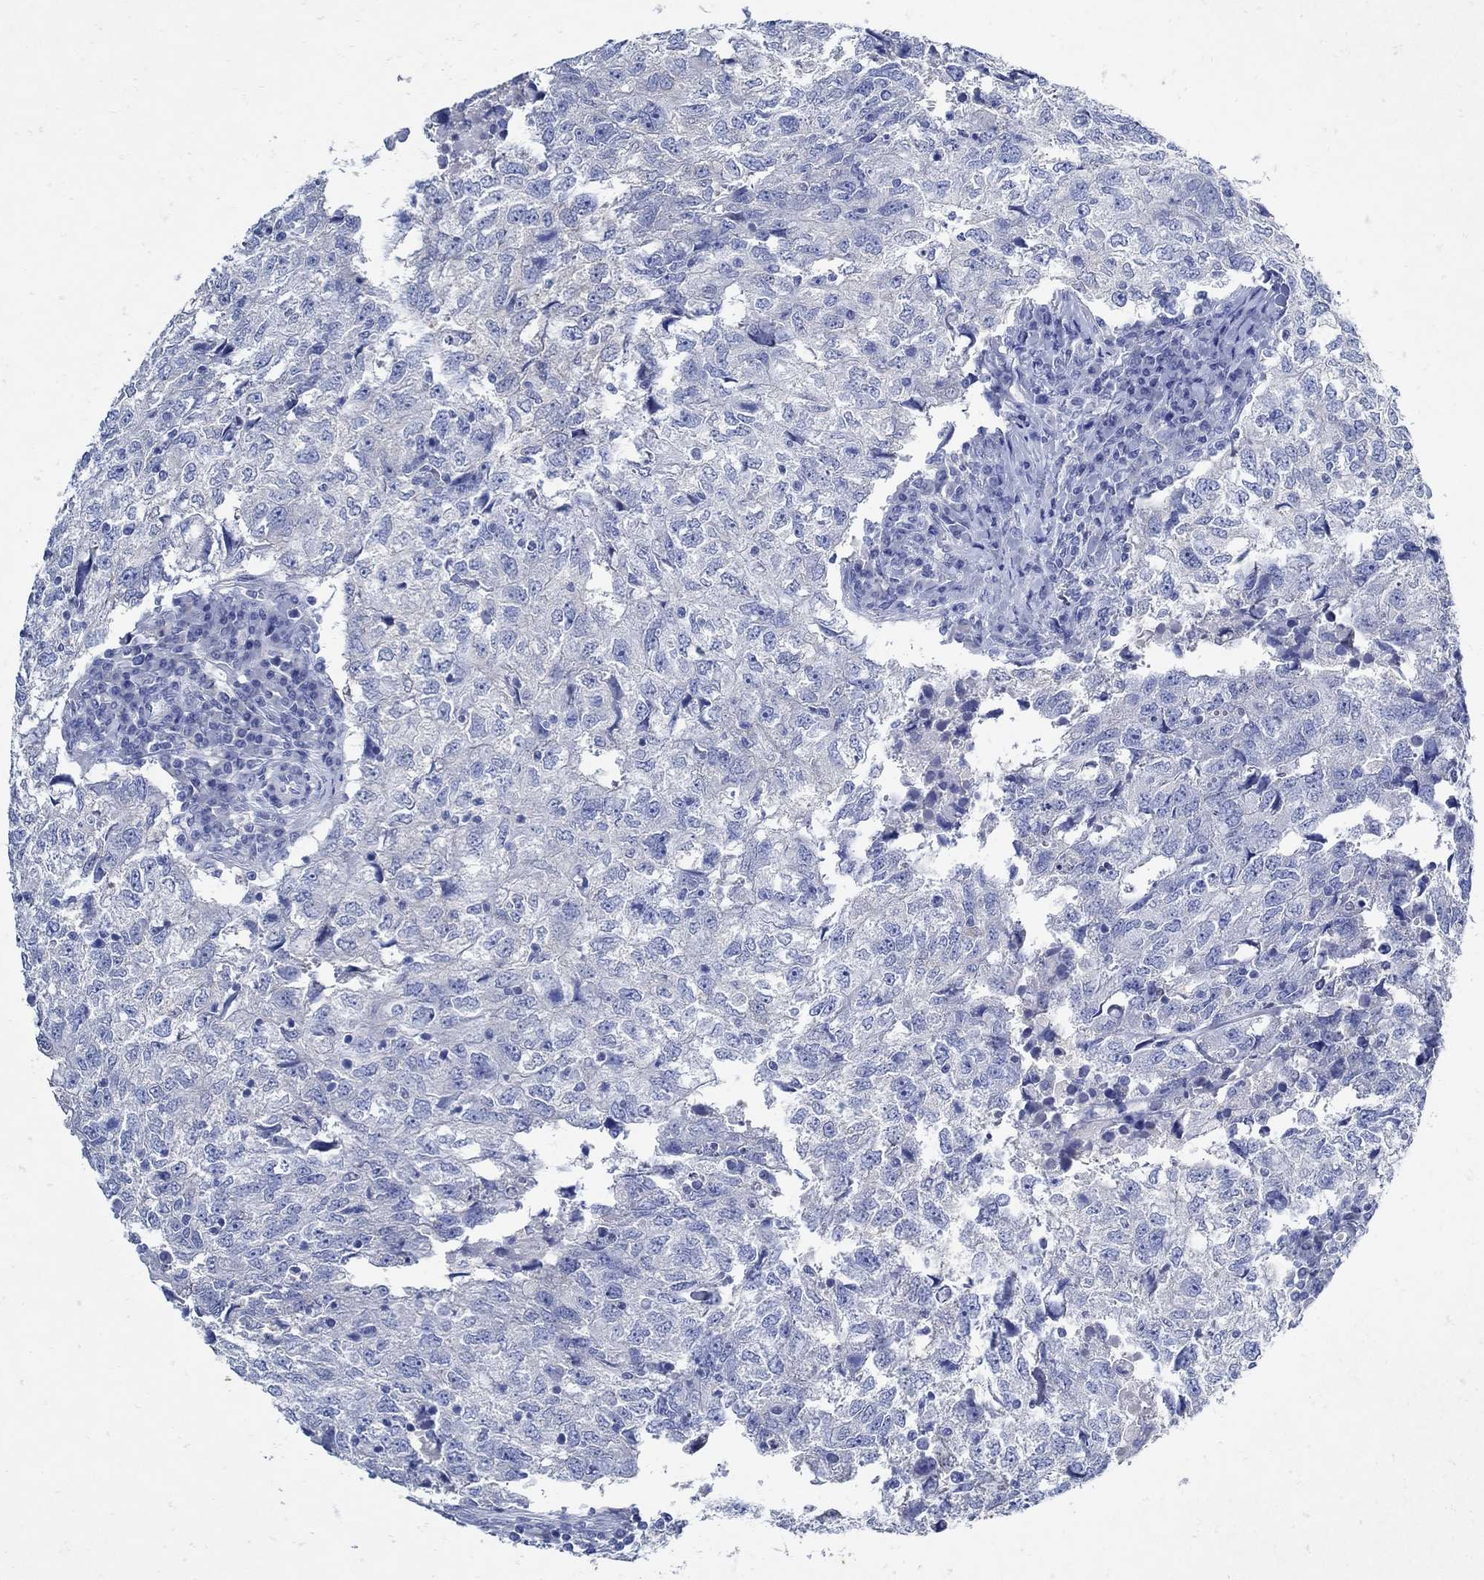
{"staining": {"intensity": "weak", "quantity": "<25%", "location": "cytoplasmic/membranous"}, "tissue": "breast cancer", "cell_type": "Tumor cells", "image_type": "cancer", "snomed": [{"axis": "morphology", "description": "Duct carcinoma"}, {"axis": "topography", "description": "Breast"}], "caption": "A histopathology image of human breast cancer is negative for staining in tumor cells.", "gene": "NOS1", "patient": {"sex": "female", "age": 30}}